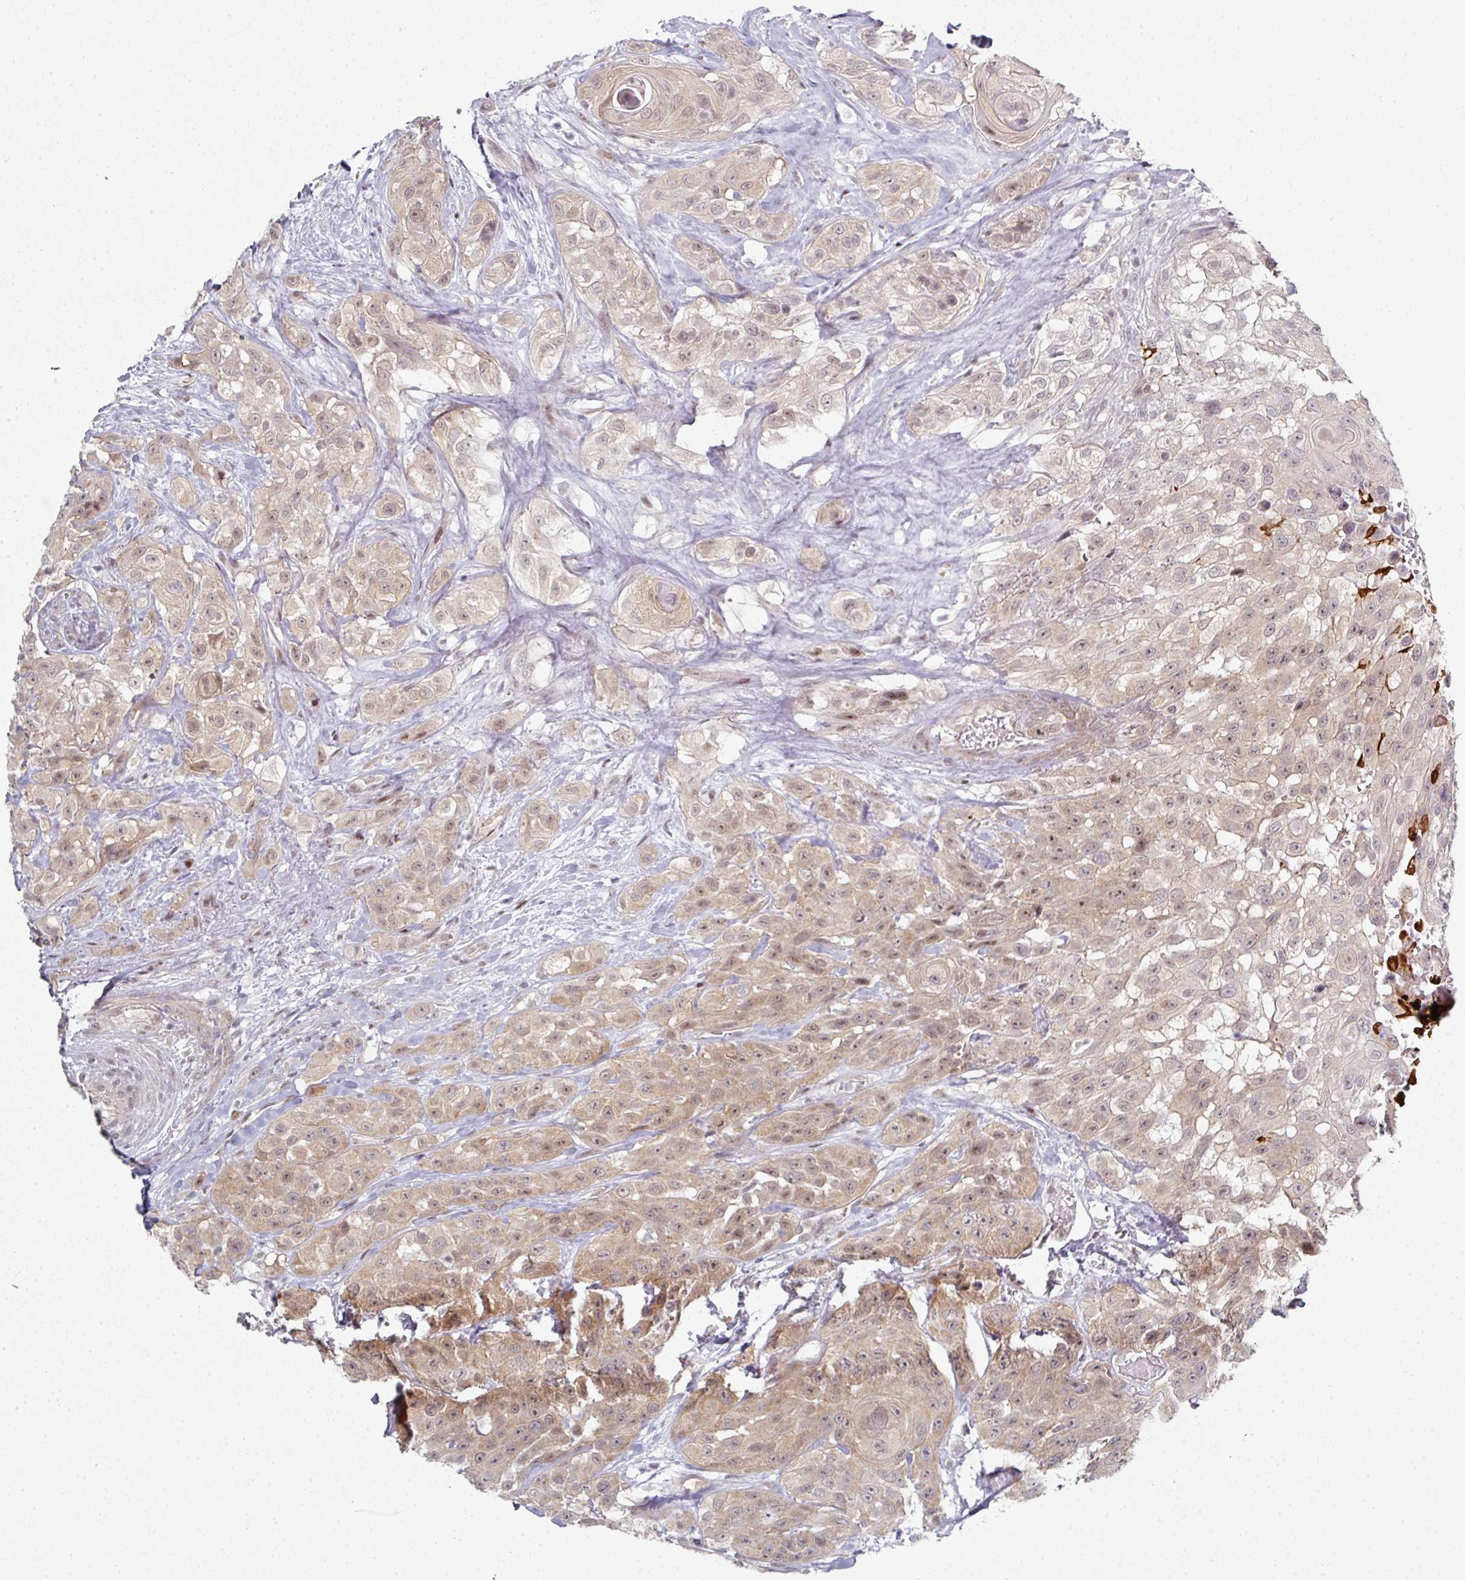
{"staining": {"intensity": "weak", "quantity": ">75%", "location": "cytoplasmic/membranous,nuclear"}, "tissue": "head and neck cancer", "cell_type": "Tumor cells", "image_type": "cancer", "snomed": [{"axis": "morphology", "description": "Squamous cell carcinoma, NOS"}, {"axis": "topography", "description": "Head-Neck"}], "caption": "Head and neck cancer stained for a protein displays weak cytoplasmic/membranous and nuclear positivity in tumor cells.", "gene": "TMCC1", "patient": {"sex": "male", "age": 83}}